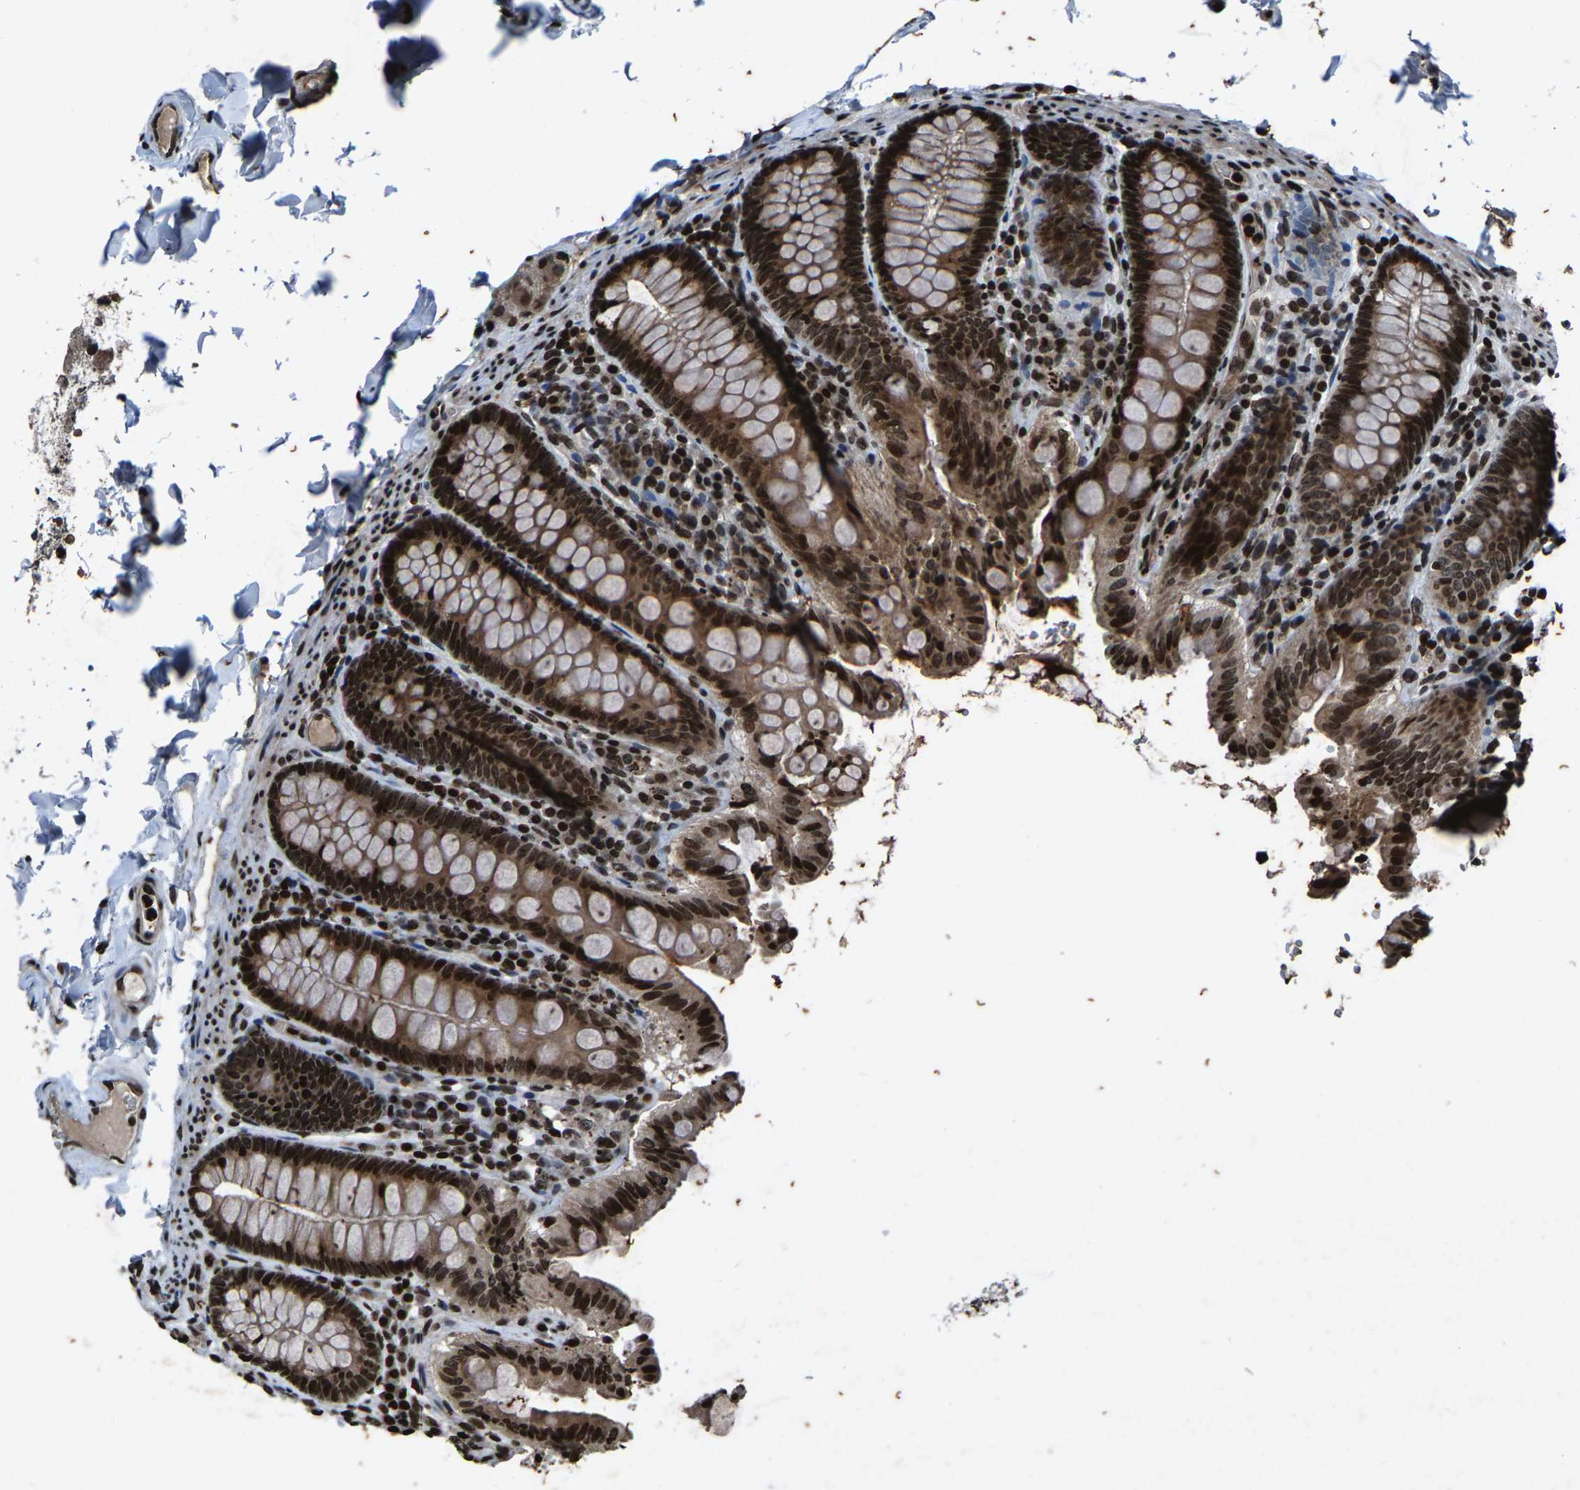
{"staining": {"intensity": "strong", "quantity": ">75%", "location": "nuclear"}, "tissue": "colon", "cell_type": "Endothelial cells", "image_type": "normal", "snomed": [{"axis": "morphology", "description": "Normal tissue, NOS"}, {"axis": "topography", "description": "Colon"}], "caption": "Colon was stained to show a protein in brown. There is high levels of strong nuclear positivity in about >75% of endothelial cells. (Stains: DAB in brown, nuclei in blue, Microscopy: brightfield microscopy at high magnification).", "gene": "H4C1", "patient": {"sex": "female", "age": 61}}